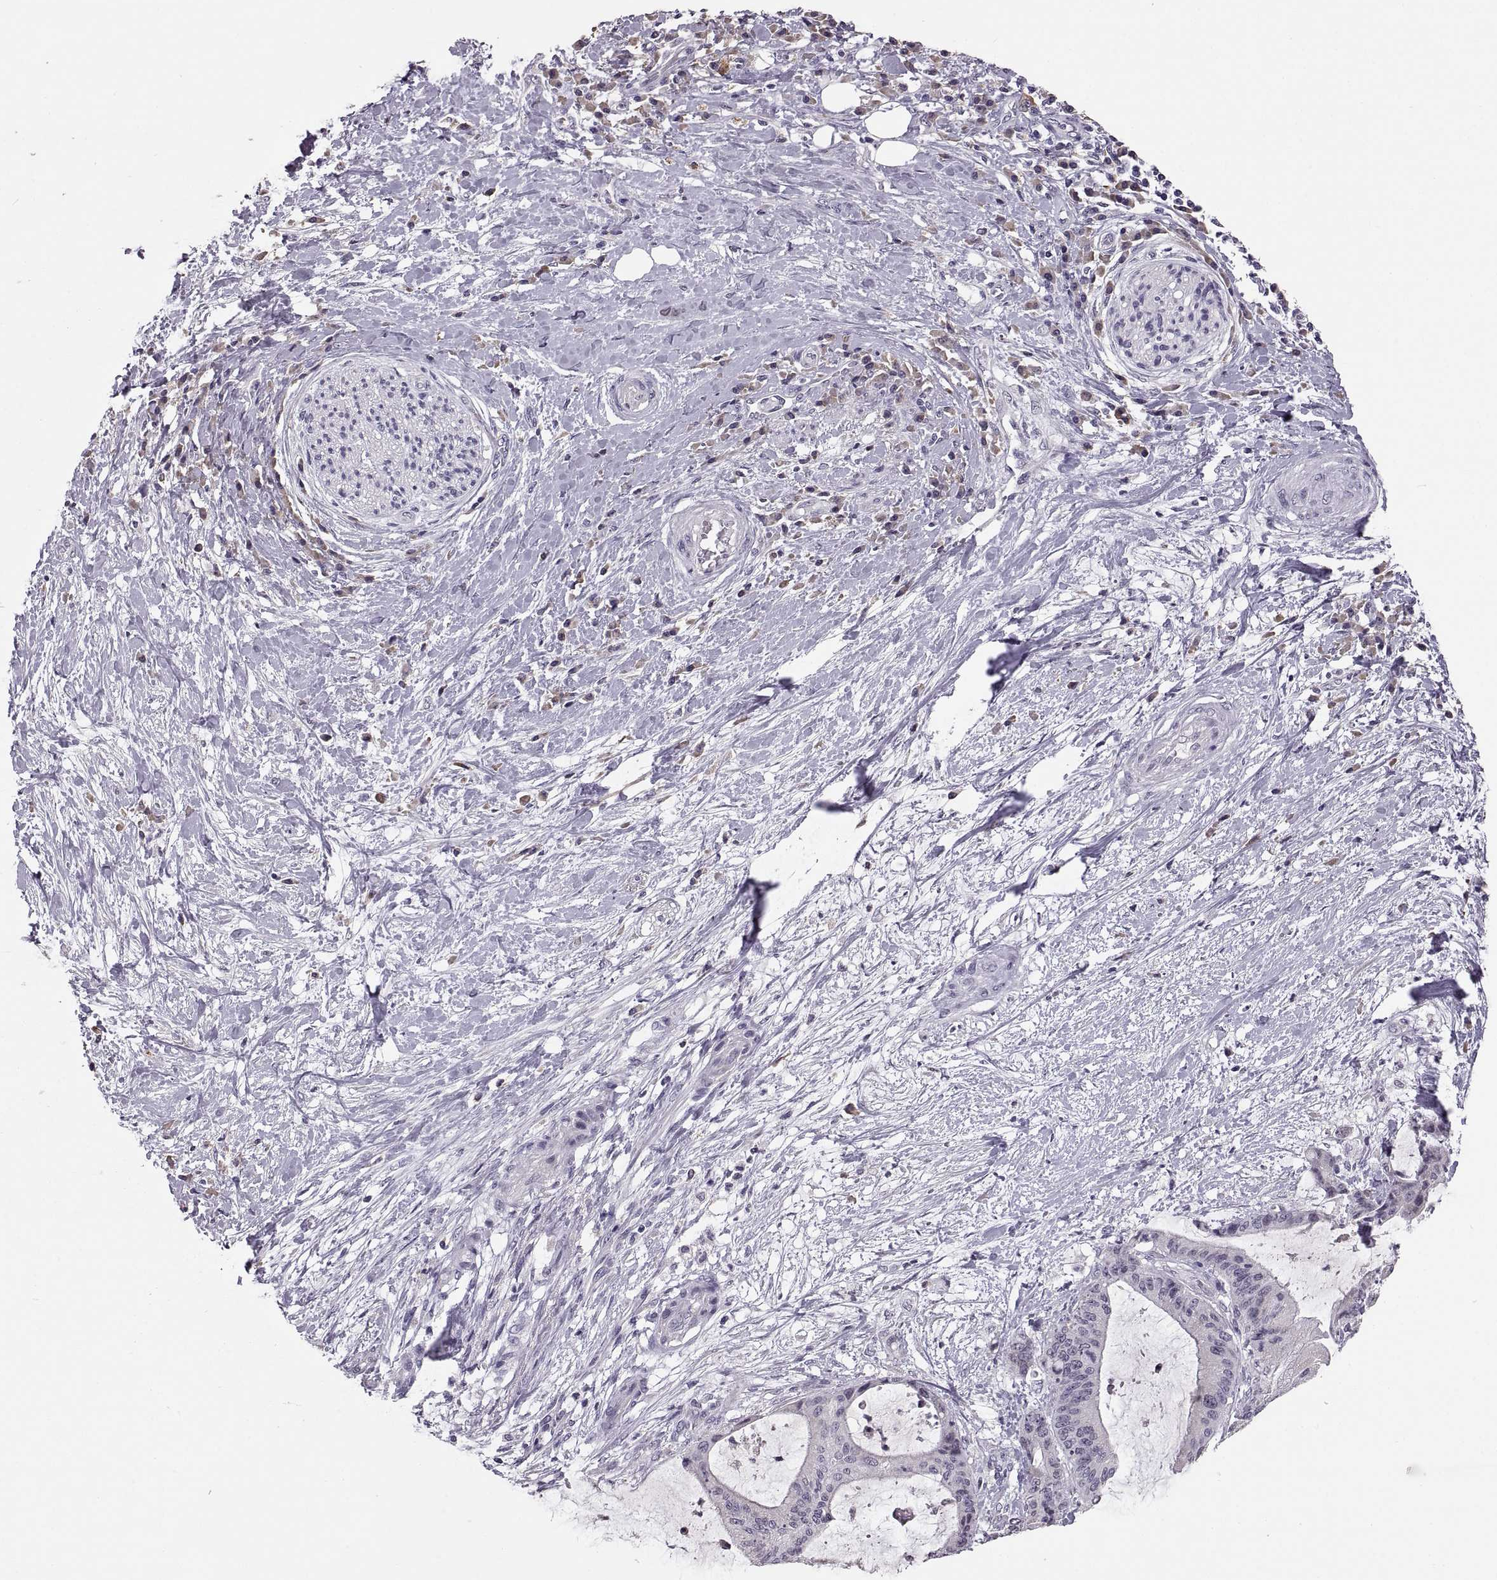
{"staining": {"intensity": "negative", "quantity": "none", "location": "none"}, "tissue": "liver cancer", "cell_type": "Tumor cells", "image_type": "cancer", "snomed": [{"axis": "morphology", "description": "Cholangiocarcinoma"}, {"axis": "topography", "description": "Liver"}], "caption": "A high-resolution image shows immunohistochemistry staining of liver cancer (cholangiocarcinoma), which reveals no significant positivity in tumor cells. The staining is performed using DAB (3,3'-diaminobenzidine) brown chromogen with nuclei counter-stained in using hematoxylin.", "gene": "MAGEB18", "patient": {"sex": "female", "age": 73}}